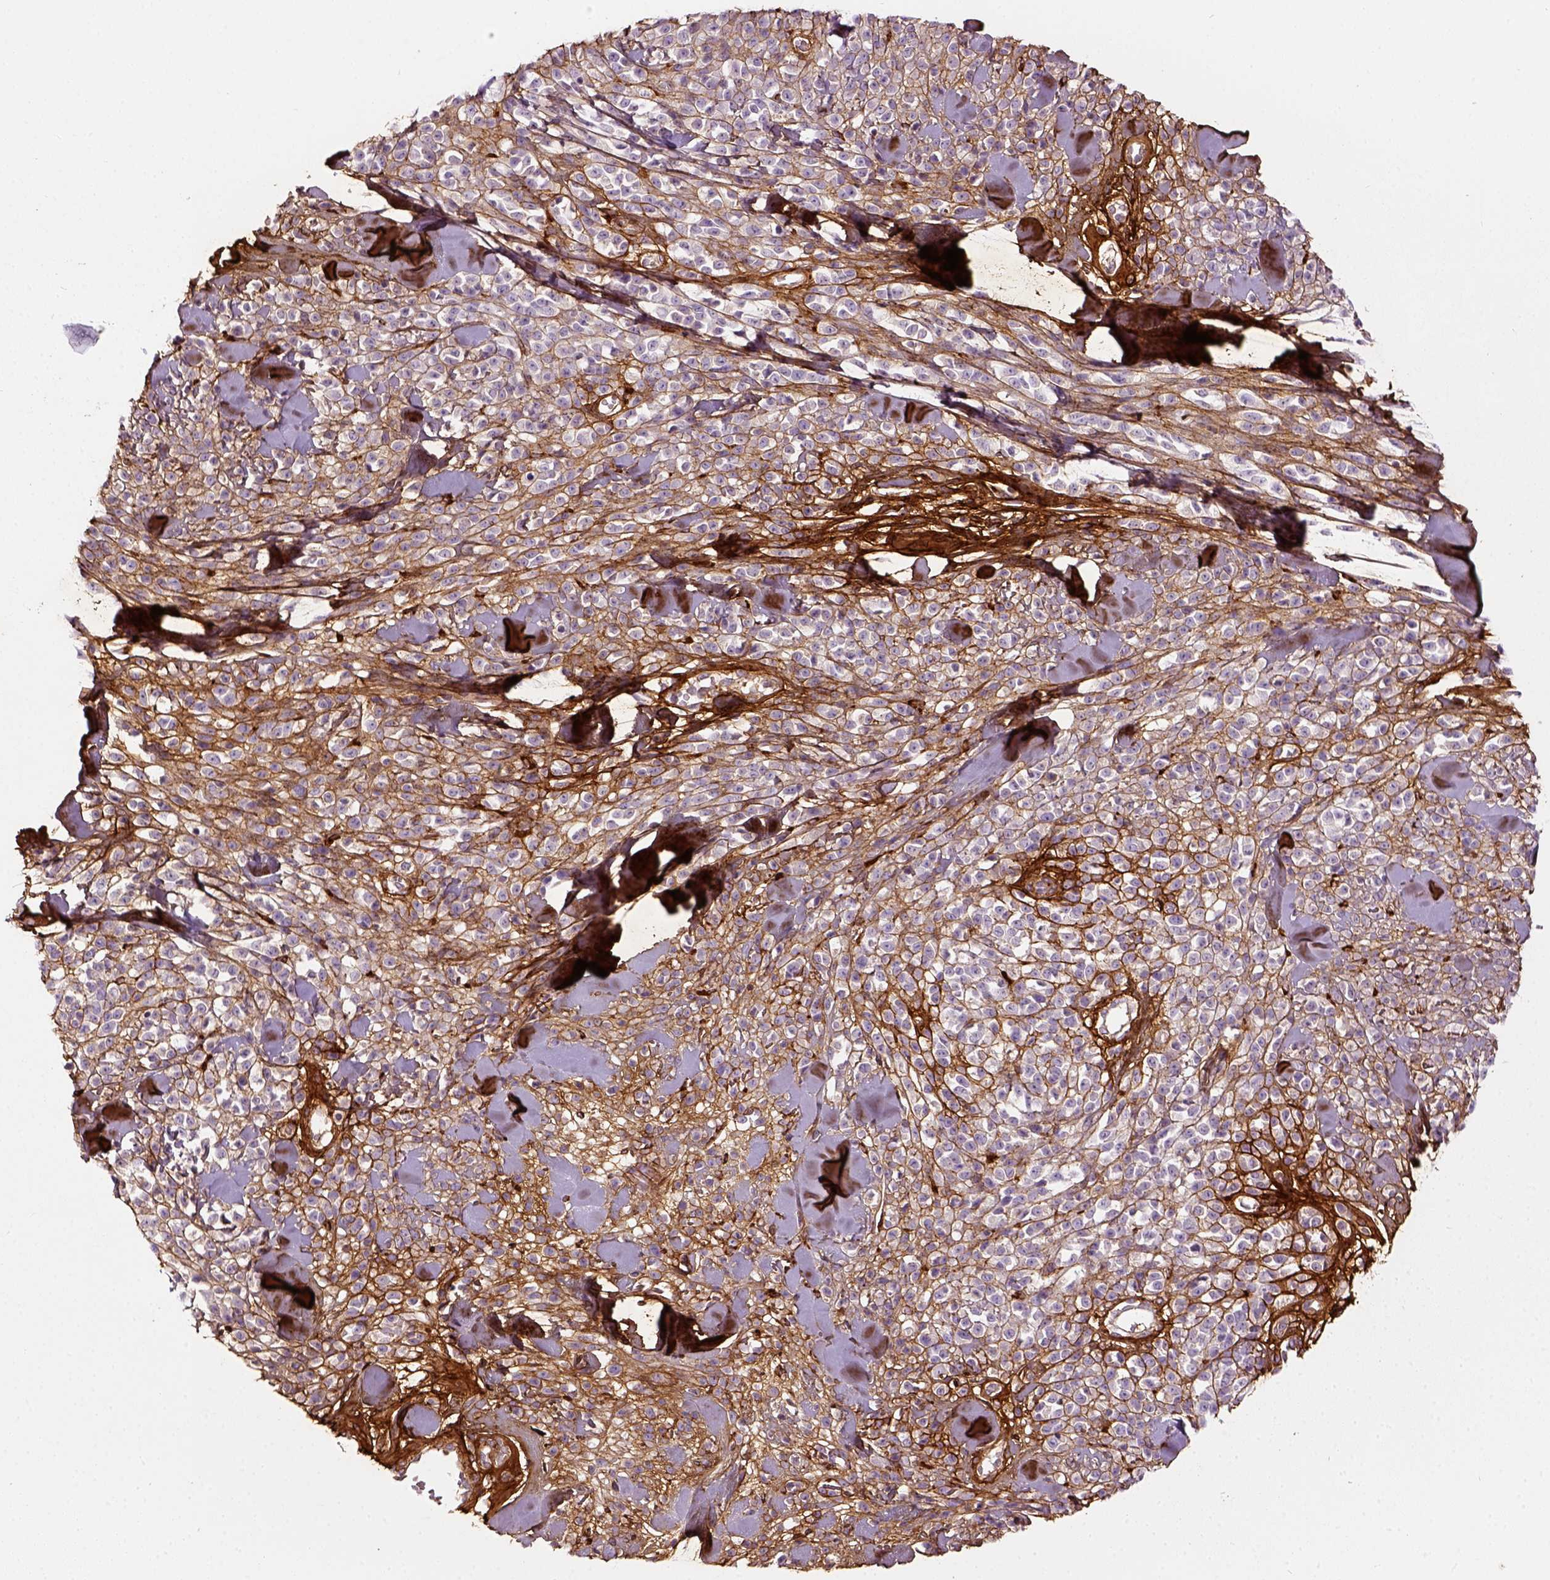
{"staining": {"intensity": "negative", "quantity": "none", "location": "none"}, "tissue": "melanoma", "cell_type": "Tumor cells", "image_type": "cancer", "snomed": [{"axis": "morphology", "description": "Malignant melanoma, NOS"}, {"axis": "topography", "description": "Skin"}, {"axis": "topography", "description": "Skin of trunk"}], "caption": "High magnification brightfield microscopy of malignant melanoma stained with DAB (3,3'-diaminobenzidine) (brown) and counterstained with hematoxylin (blue): tumor cells show no significant staining.", "gene": "COL6A2", "patient": {"sex": "male", "age": 74}}